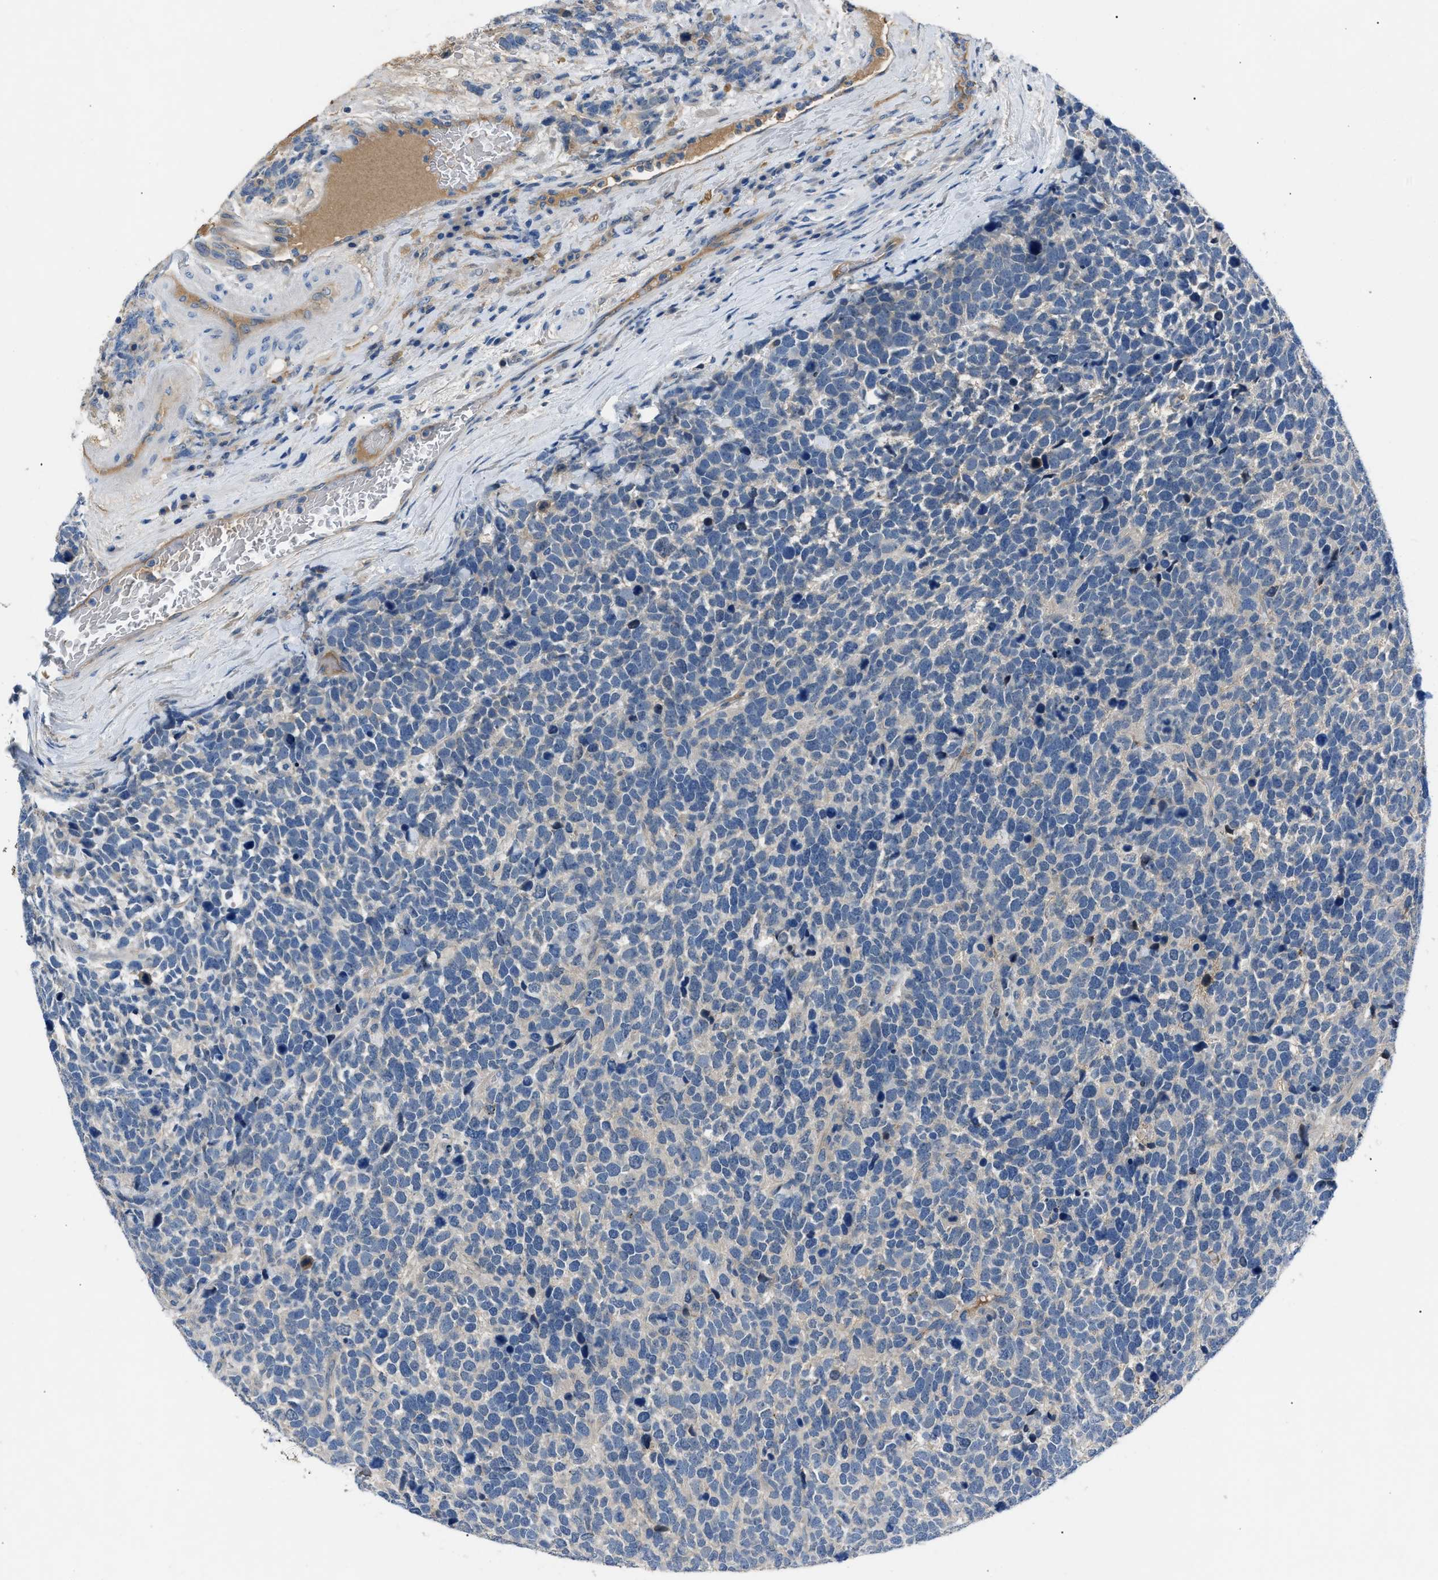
{"staining": {"intensity": "negative", "quantity": "none", "location": "none"}, "tissue": "urothelial cancer", "cell_type": "Tumor cells", "image_type": "cancer", "snomed": [{"axis": "morphology", "description": "Urothelial carcinoma, High grade"}, {"axis": "topography", "description": "Urinary bladder"}], "caption": "High magnification brightfield microscopy of urothelial cancer stained with DAB (3,3'-diaminobenzidine) (brown) and counterstained with hematoxylin (blue): tumor cells show no significant expression.", "gene": "DNAAF5", "patient": {"sex": "female", "age": 82}}